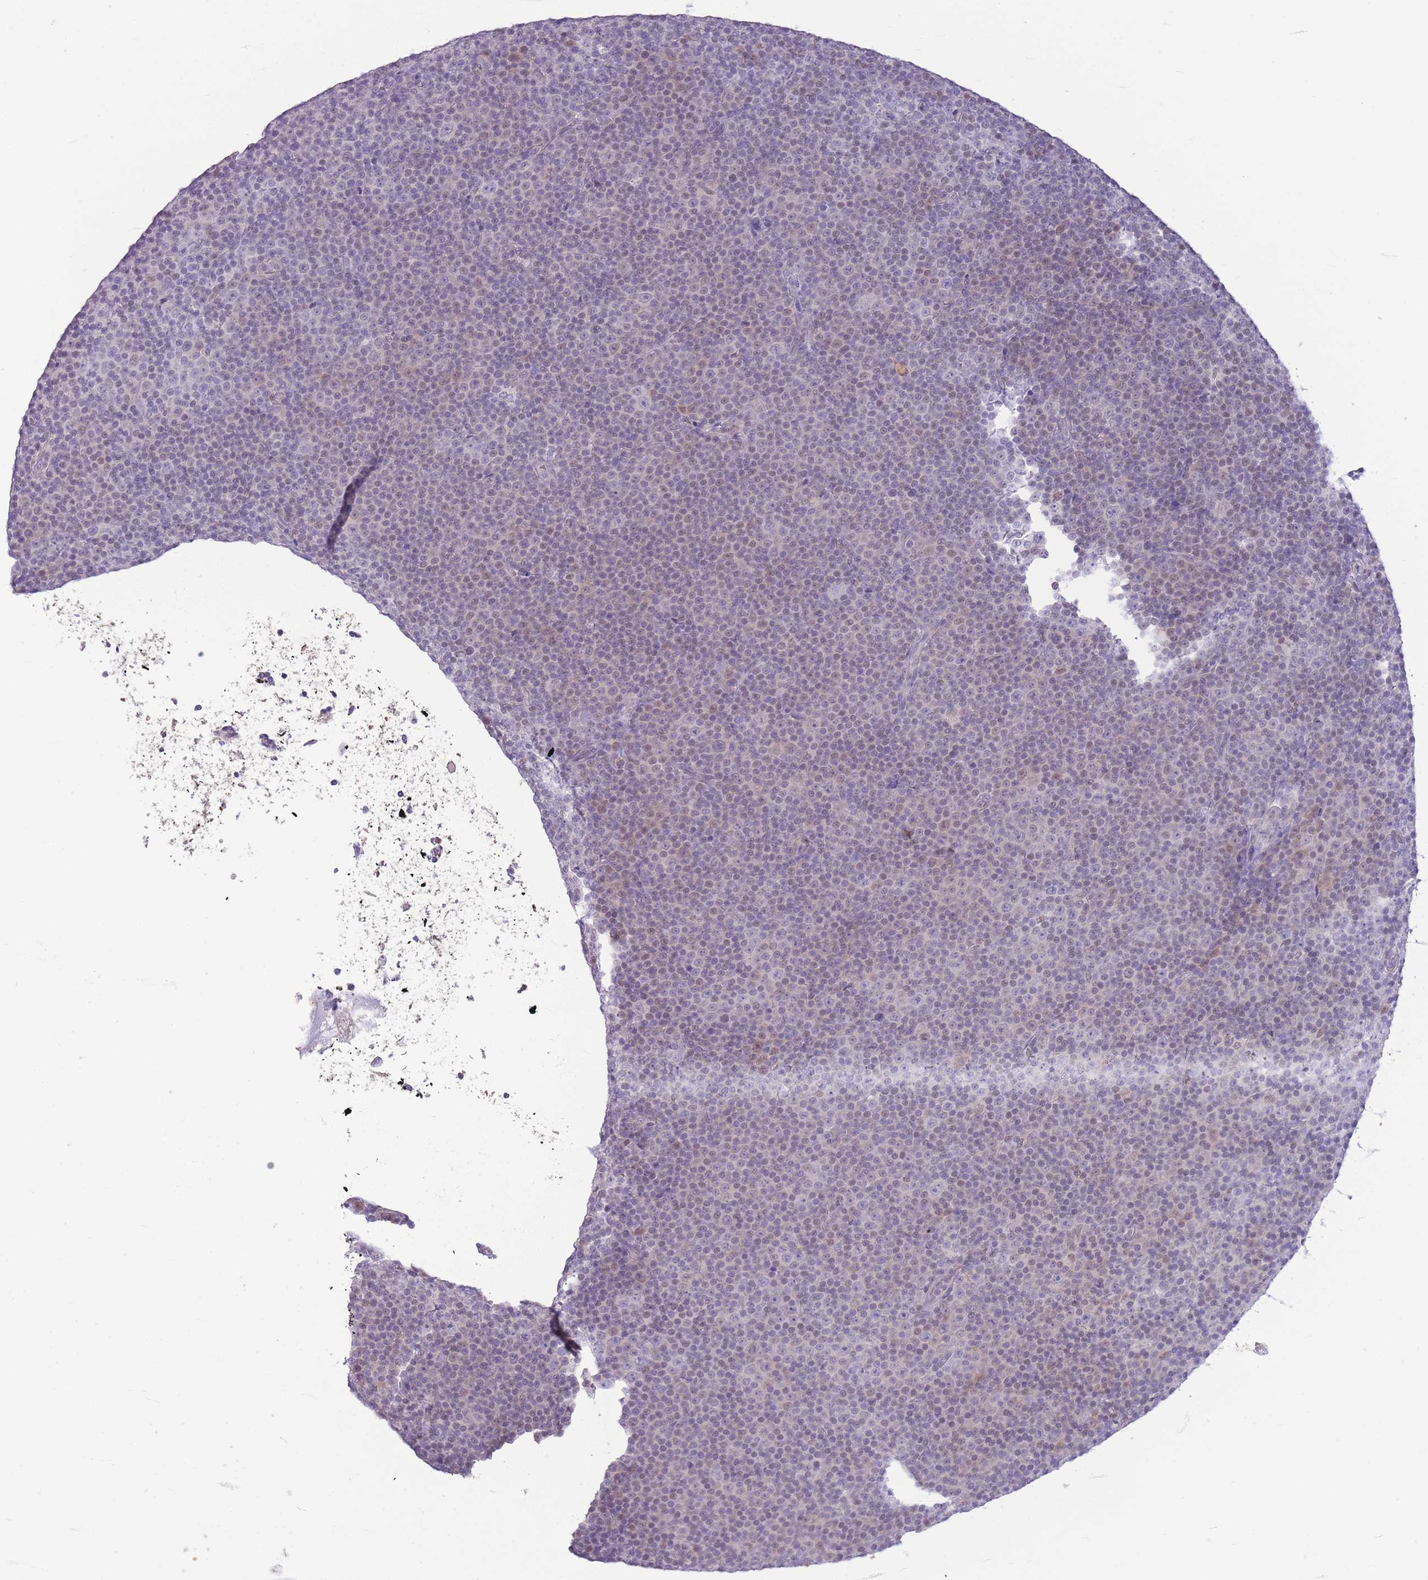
{"staining": {"intensity": "negative", "quantity": "none", "location": "none"}, "tissue": "lymphoma", "cell_type": "Tumor cells", "image_type": "cancer", "snomed": [{"axis": "morphology", "description": "Malignant lymphoma, non-Hodgkin's type, Low grade"}, {"axis": "topography", "description": "Lymph node"}], "caption": "Immunohistochemical staining of human lymphoma exhibits no significant expression in tumor cells. (Stains: DAB (3,3'-diaminobenzidine) IHC with hematoxylin counter stain, Microscopy: brightfield microscopy at high magnification).", "gene": "WDR70", "patient": {"sex": "female", "age": 67}}